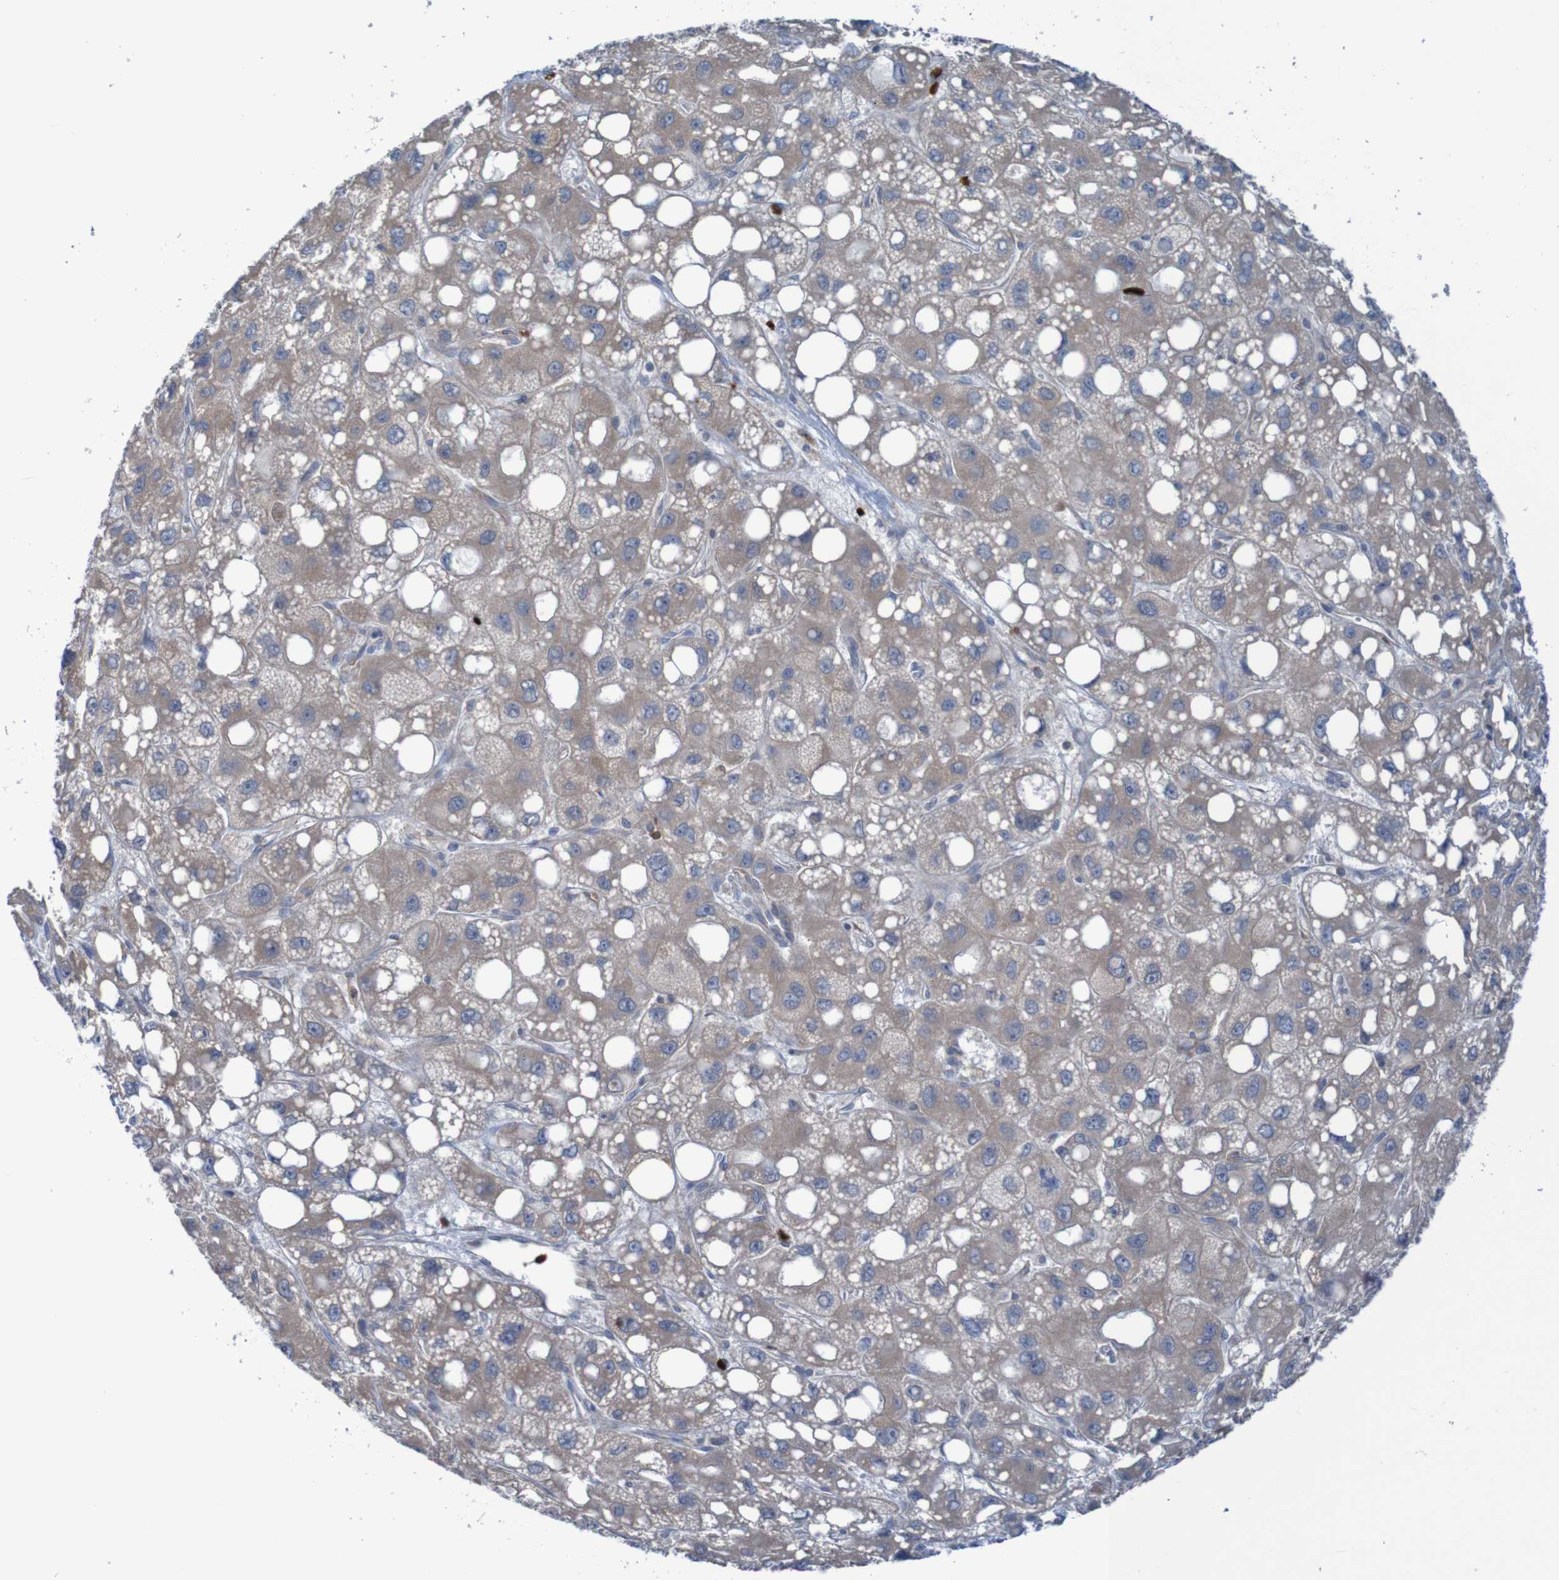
{"staining": {"intensity": "weak", "quantity": ">75%", "location": "cytoplasmic/membranous"}, "tissue": "liver cancer", "cell_type": "Tumor cells", "image_type": "cancer", "snomed": [{"axis": "morphology", "description": "Carcinoma, Hepatocellular, NOS"}, {"axis": "topography", "description": "Liver"}], "caption": "Human liver cancer (hepatocellular carcinoma) stained with a protein marker displays weak staining in tumor cells.", "gene": "PARP4", "patient": {"sex": "male", "age": 55}}